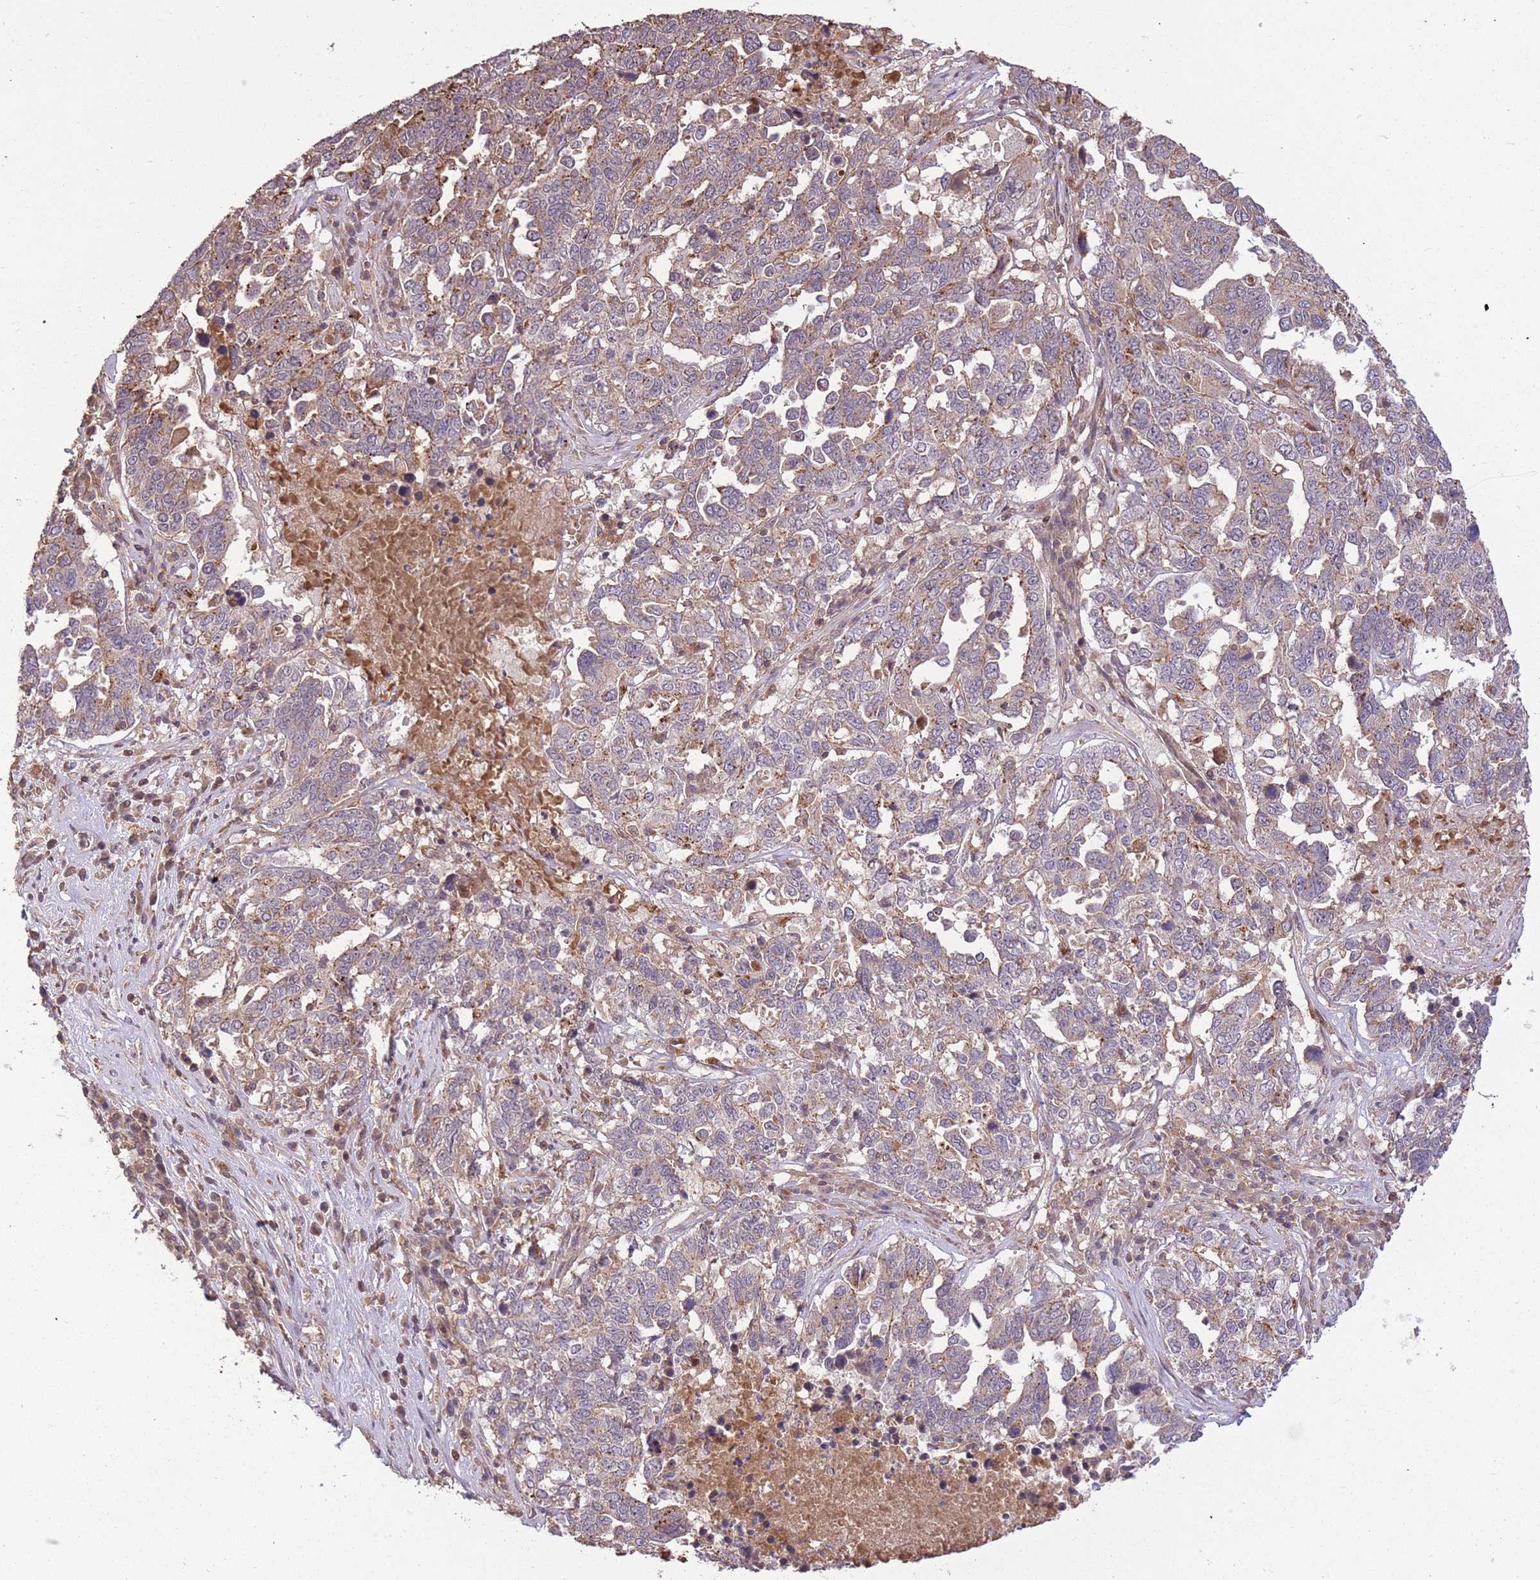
{"staining": {"intensity": "weak", "quantity": "25%-75%", "location": "cytoplasmic/membranous"}, "tissue": "ovarian cancer", "cell_type": "Tumor cells", "image_type": "cancer", "snomed": [{"axis": "morphology", "description": "Carcinoma, endometroid"}, {"axis": "topography", "description": "Ovary"}], "caption": "A micrograph of endometroid carcinoma (ovarian) stained for a protein demonstrates weak cytoplasmic/membranous brown staining in tumor cells.", "gene": "POLR3F", "patient": {"sex": "female", "age": 62}}